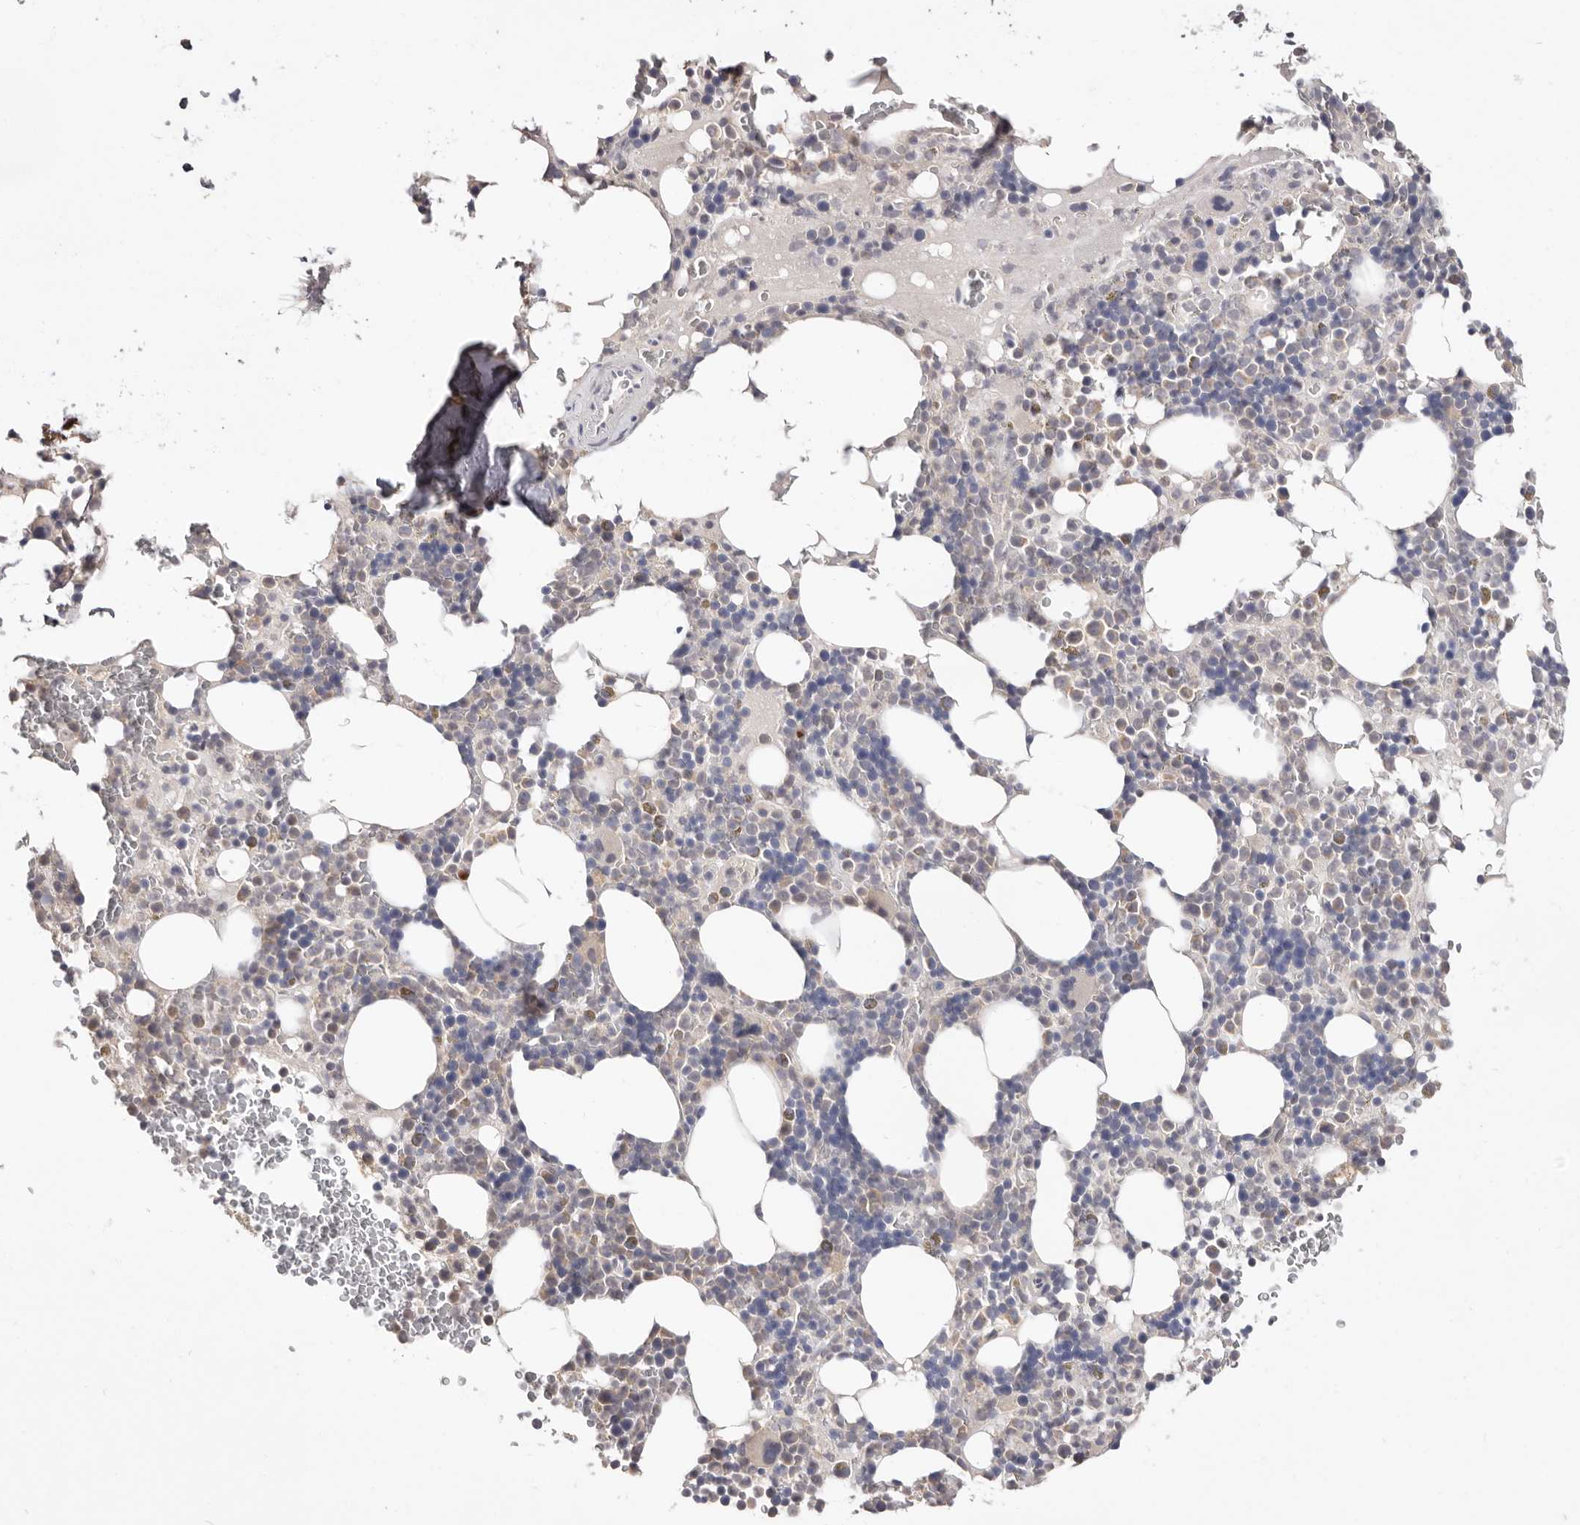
{"staining": {"intensity": "weak", "quantity": "<25%", "location": "cytoplasmic/membranous"}, "tissue": "bone marrow", "cell_type": "Hematopoietic cells", "image_type": "normal", "snomed": [{"axis": "morphology", "description": "Normal tissue, NOS"}, {"axis": "topography", "description": "Bone marrow"}], "caption": "High power microscopy photomicrograph of an IHC photomicrograph of unremarkable bone marrow, revealing no significant staining in hematopoietic cells.", "gene": "DOP1A", "patient": {"sex": "male", "age": 58}}